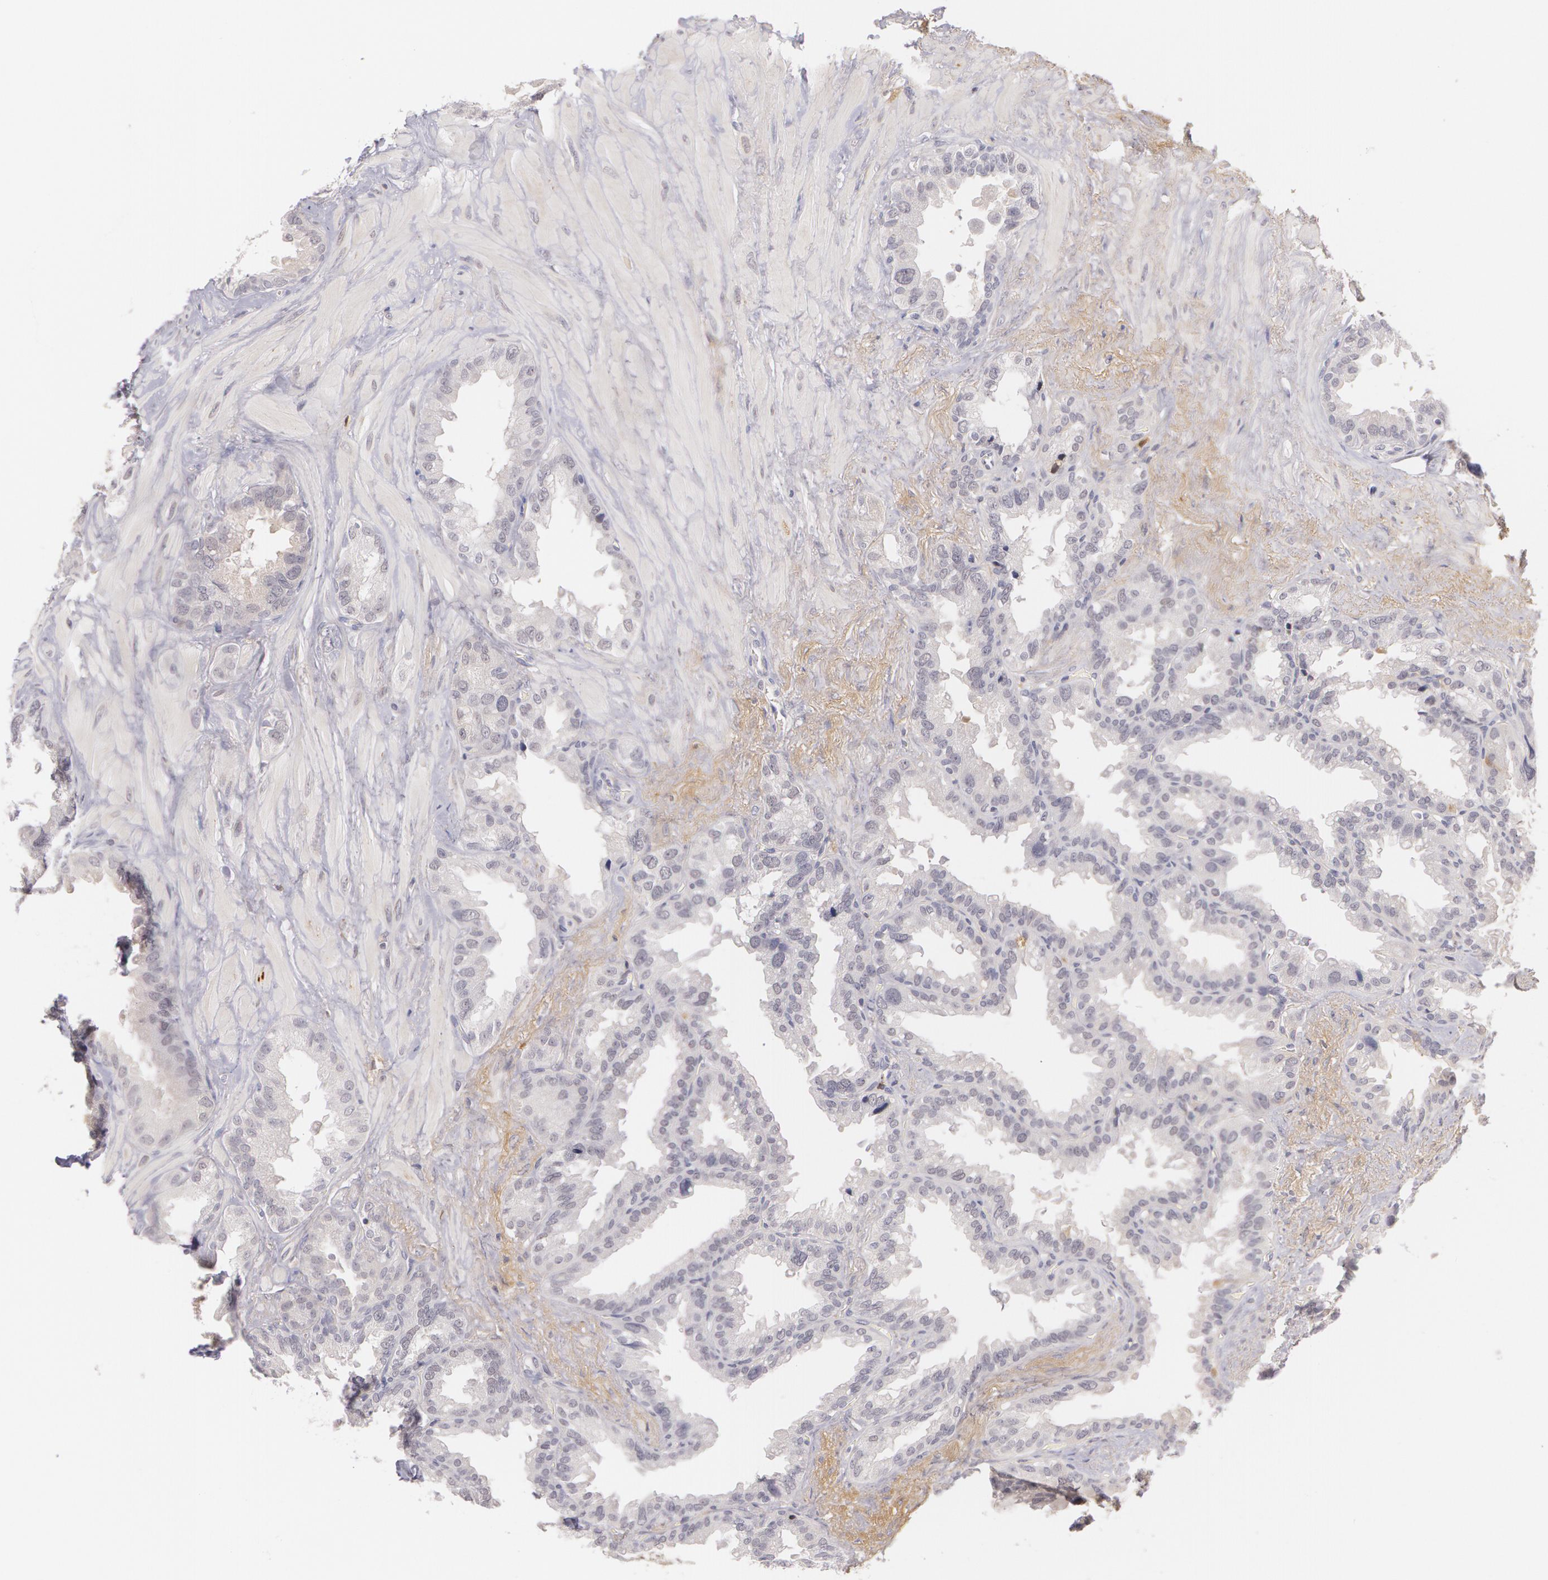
{"staining": {"intensity": "weak", "quantity": "<25%", "location": "cytoplasmic/membranous"}, "tissue": "seminal vesicle", "cell_type": "Glandular cells", "image_type": "normal", "snomed": [{"axis": "morphology", "description": "Normal tissue, NOS"}, {"axis": "topography", "description": "Prostate"}, {"axis": "topography", "description": "Seminal veicle"}], "caption": "An immunohistochemistry (IHC) micrograph of unremarkable seminal vesicle is shown. There is no staining in glandular cells of seminal vesicle. (Brightfield microscopy of DAB (3,3'-diaminobenzidine) immunohistochemistry at high magnification).", "gene": "LBP", "patient": {"sex": "male", "age": 63}}